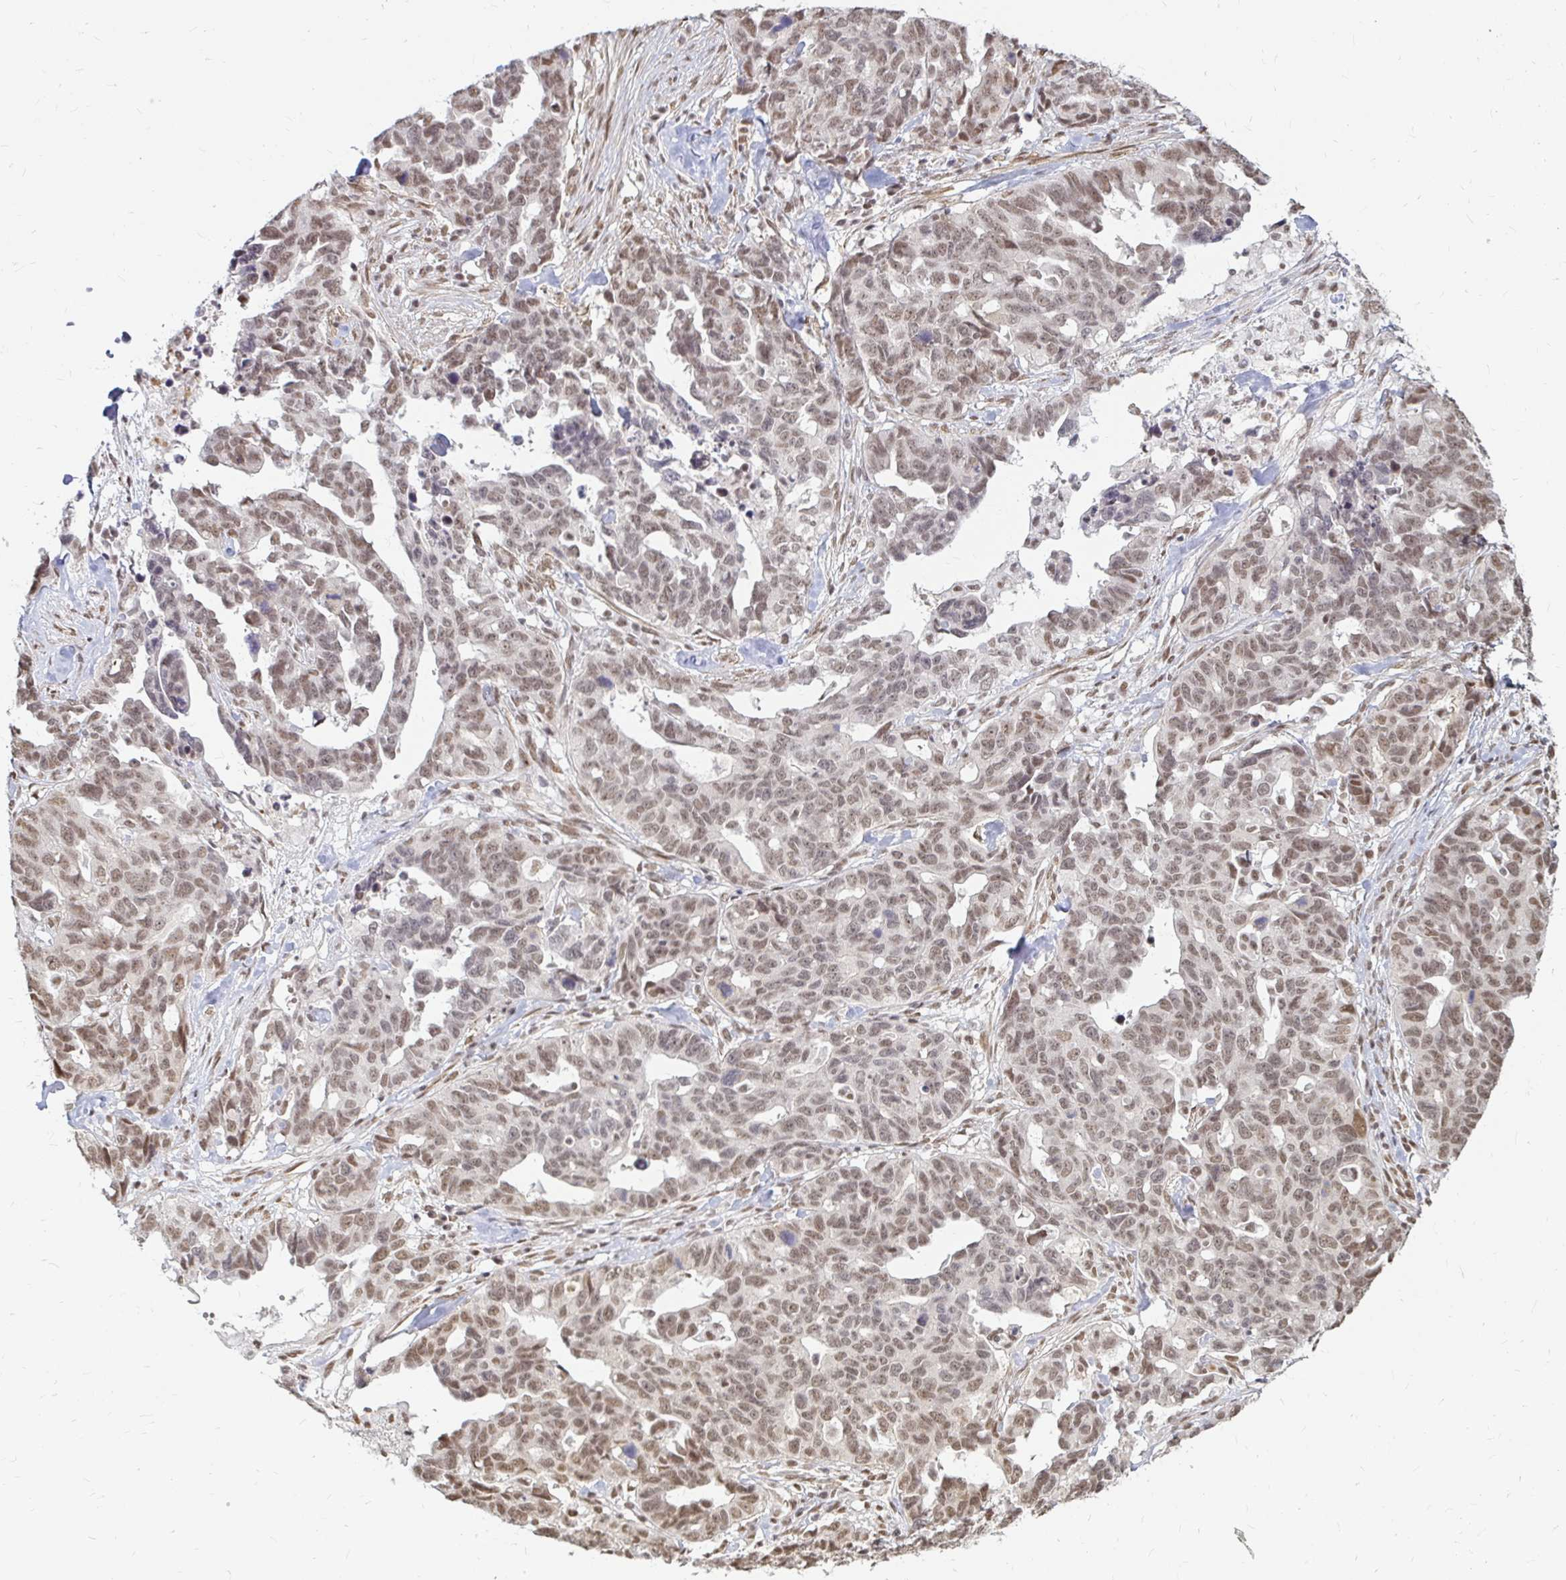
{"staining": {"intensity": "moderate", "quantity": ">75%", "location": "nuclear"}, "tissue": "ovarian cancer", "cell_type": "Tumor cells", "image_type": "cancer", "snomed": [{"axis": "morphology", "description": "Cystadenocarcinoma, serous, NOS"}, {"axis": "topography", "description": "Ovary"}], "caption": "This micrograph displays serous cystadenocarcinoma (ovarian) stained with immunohistochemistry to label a protein in brown. The nuclear of tumor cells show moderate positivity for the protein. Nuclei are counter-stained blue.", "gene": "HNRNPU", "patient": {"sex": "female", "age": 69}}